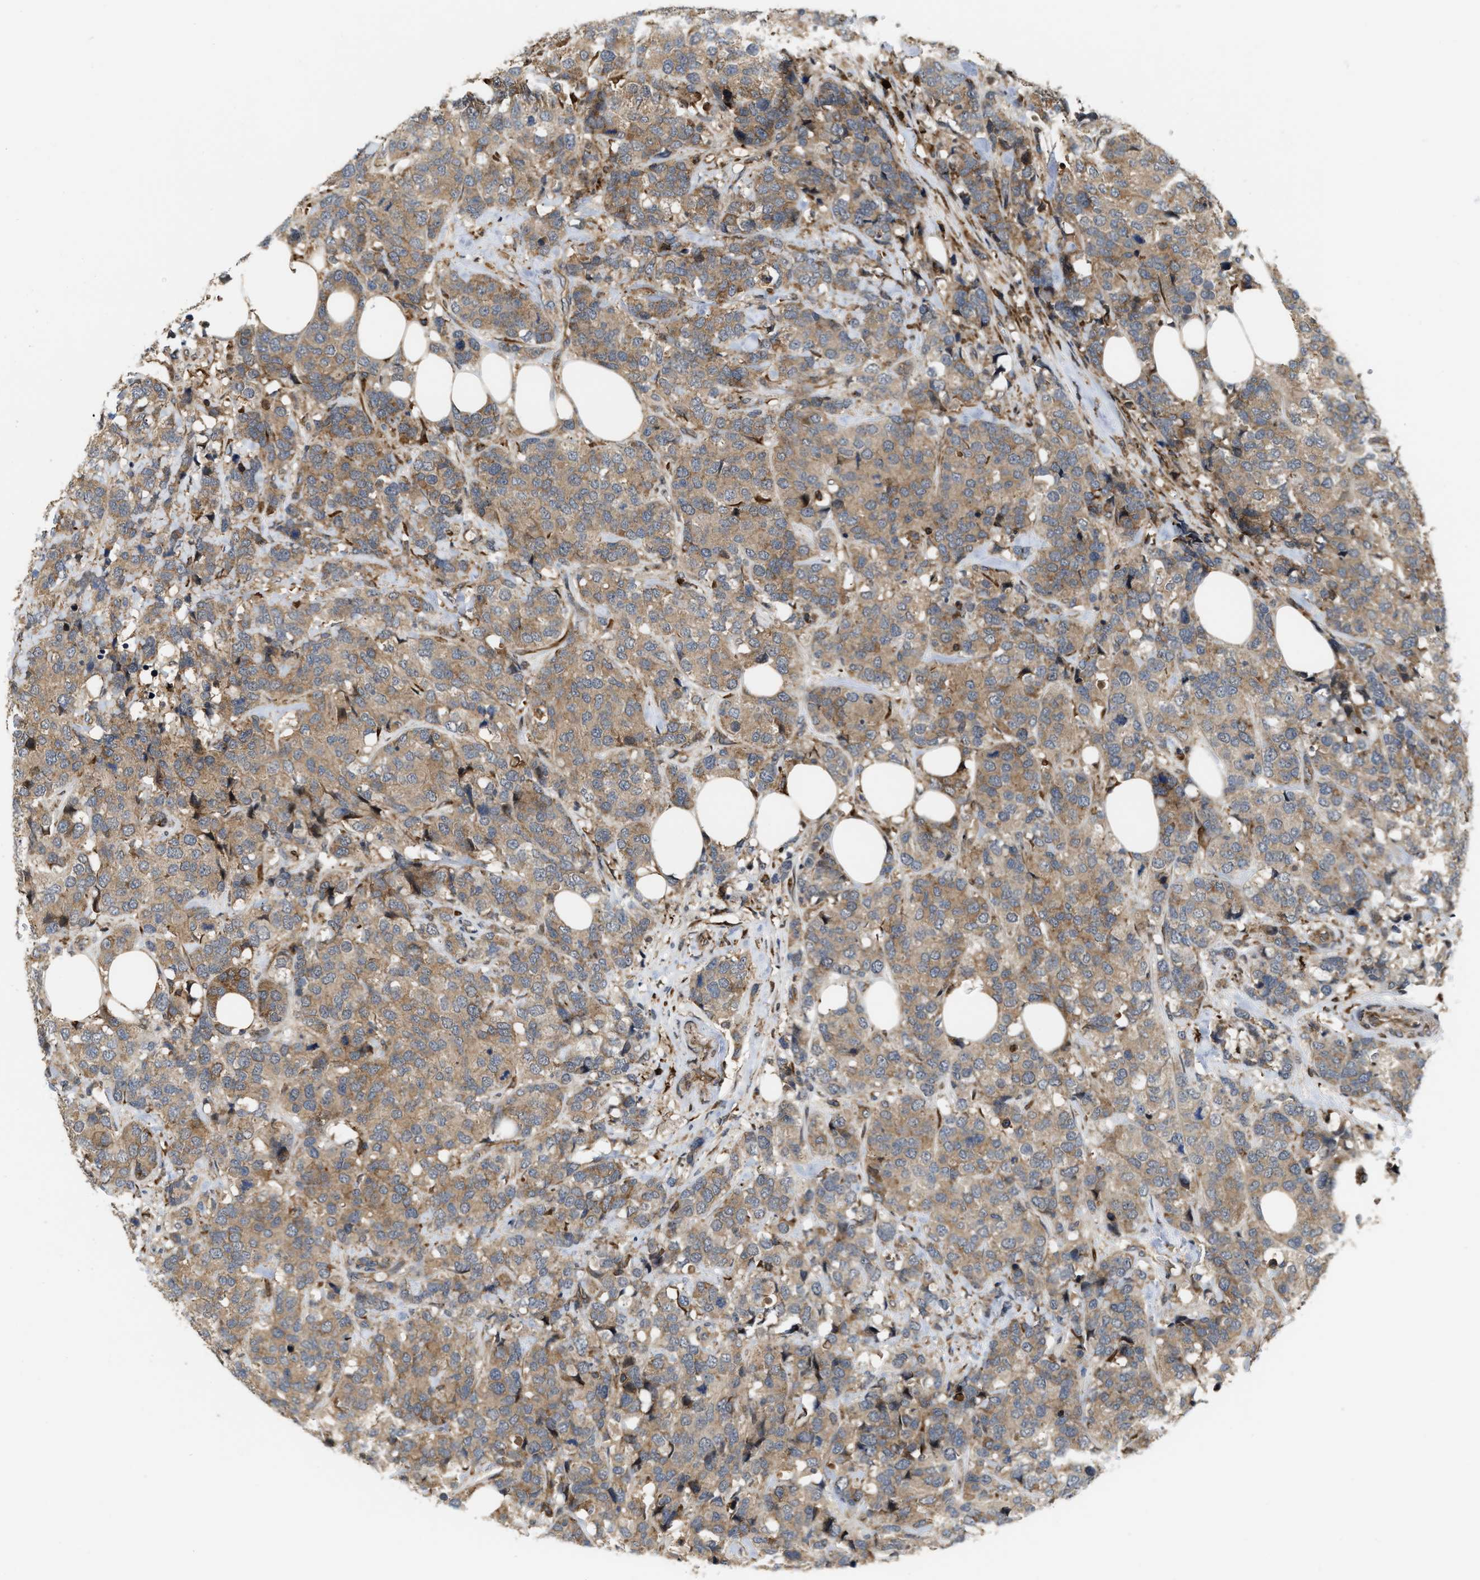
{"staining": {"intensity": "moderate", "quantity": ">75%", "location": "cytoplasmic/membranous"}, "tissue": "breast cancer", "cell_type": "Tumor cells", "image_type": "cancer", "snomed": [{"axis": "morphology", "description": "Lobular carcinoma"}, {"axis": "topography", "description": "Breast"}], "caption": "Protein expression analysis of human lobular carcinoma (breast) reveals moderate cytoplasmic/membranous positivity in about >75% of tumor cells.", "gene": "IQCE", "patient": {"sex": "female", "age": 59}}